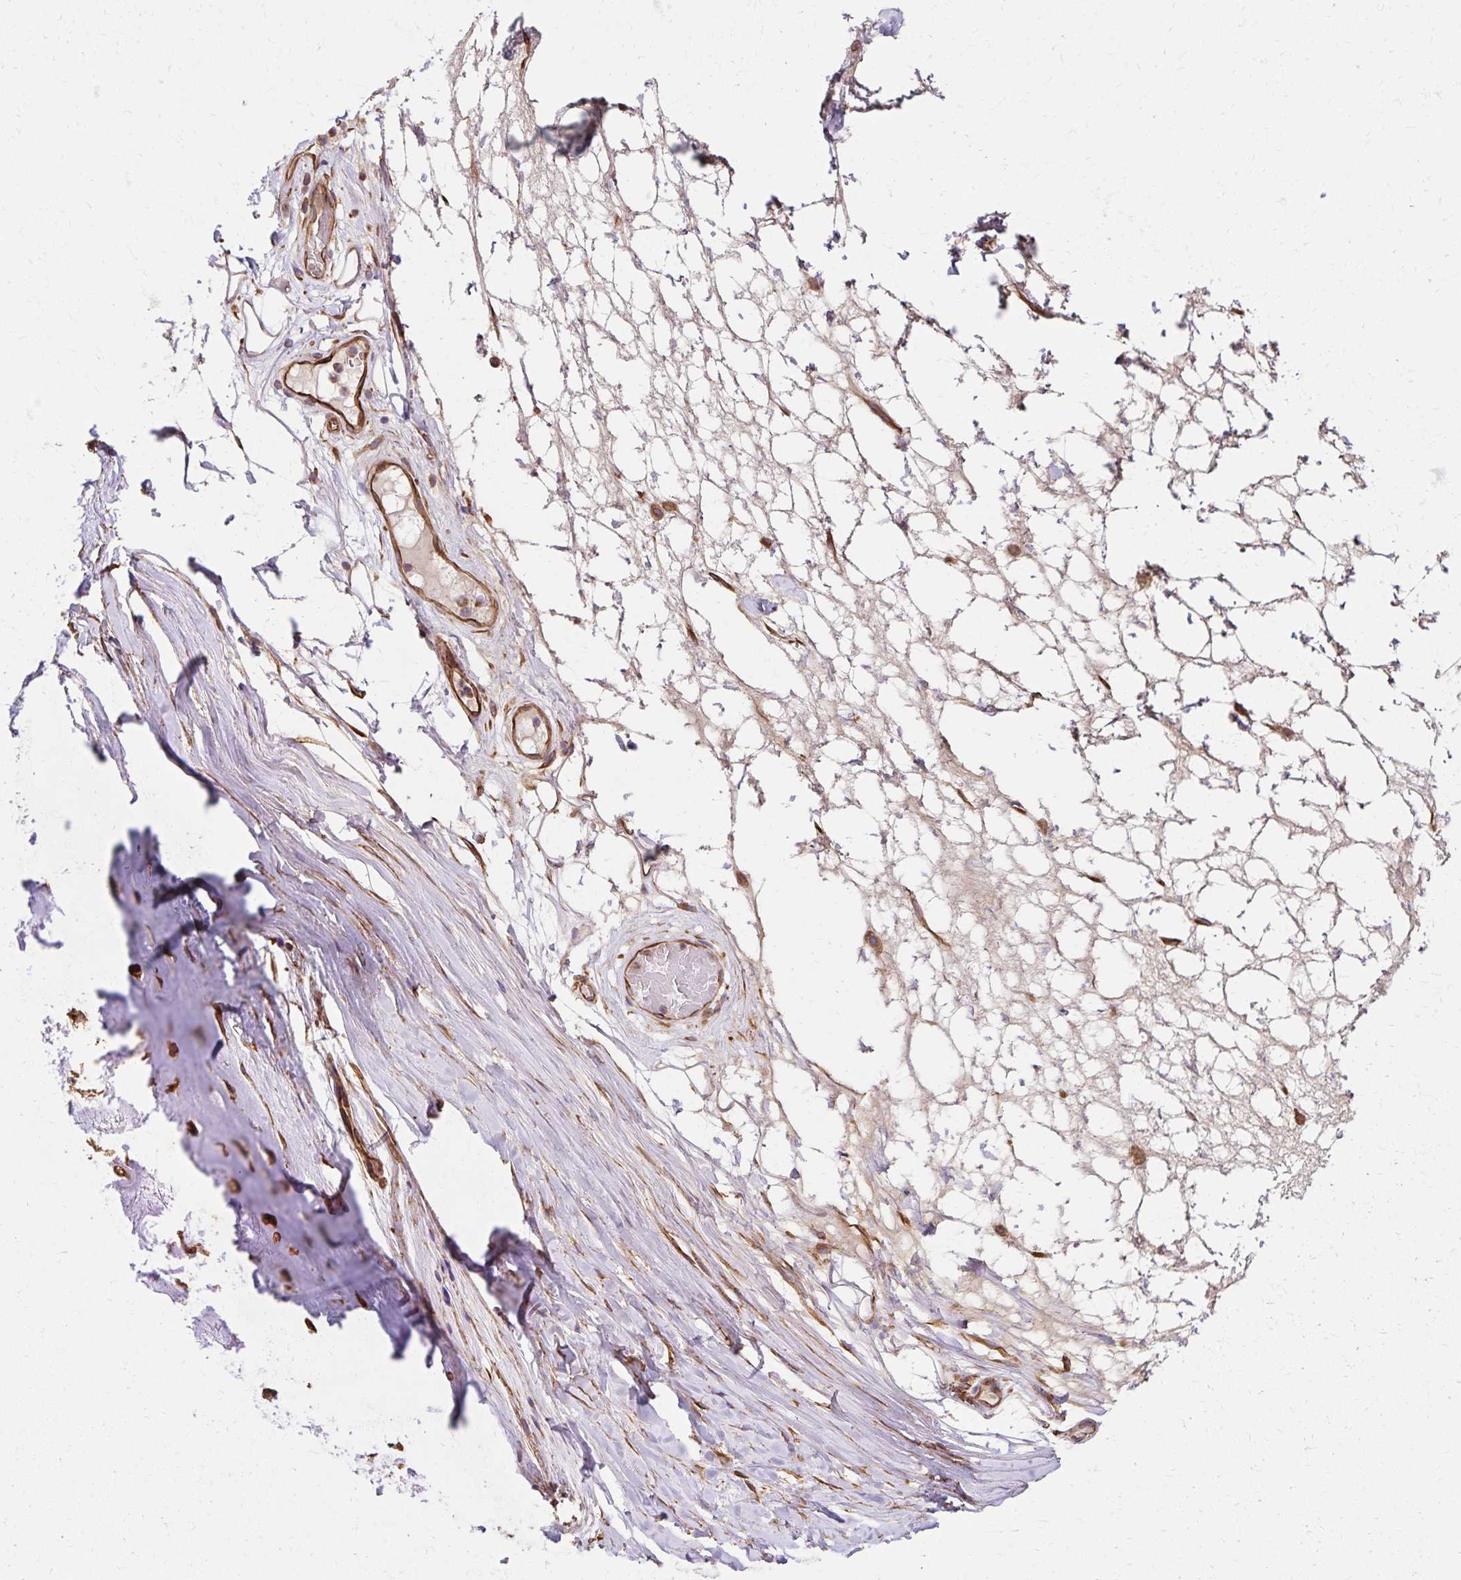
{"staining": {"intensity": "moderate", "quantity": ">75%", "location": "cytoplasmic/membranous"}, "tissue": "adipose tissue", "cell_type": "Adipocytes", "image_type": "normal", "snomed": [{"axis": "morphology", "description": "Normal tissue, NOS"}, {"axis": "topography", "description": "Lymph node"}, {"axis": "topography", "description": "Cartilage tissue"}, {"axis": "topography", "description": "Nasopharynx"}], "caption": "Immunohistochemical staining of benign human adipose tissue exhibits >75% levels of moderate cytoplasmic/membranous protein staining in approximately >75% of adipocytes.", "gene": "TRPV6", "patient": {"sex": "male", "age": 63}}